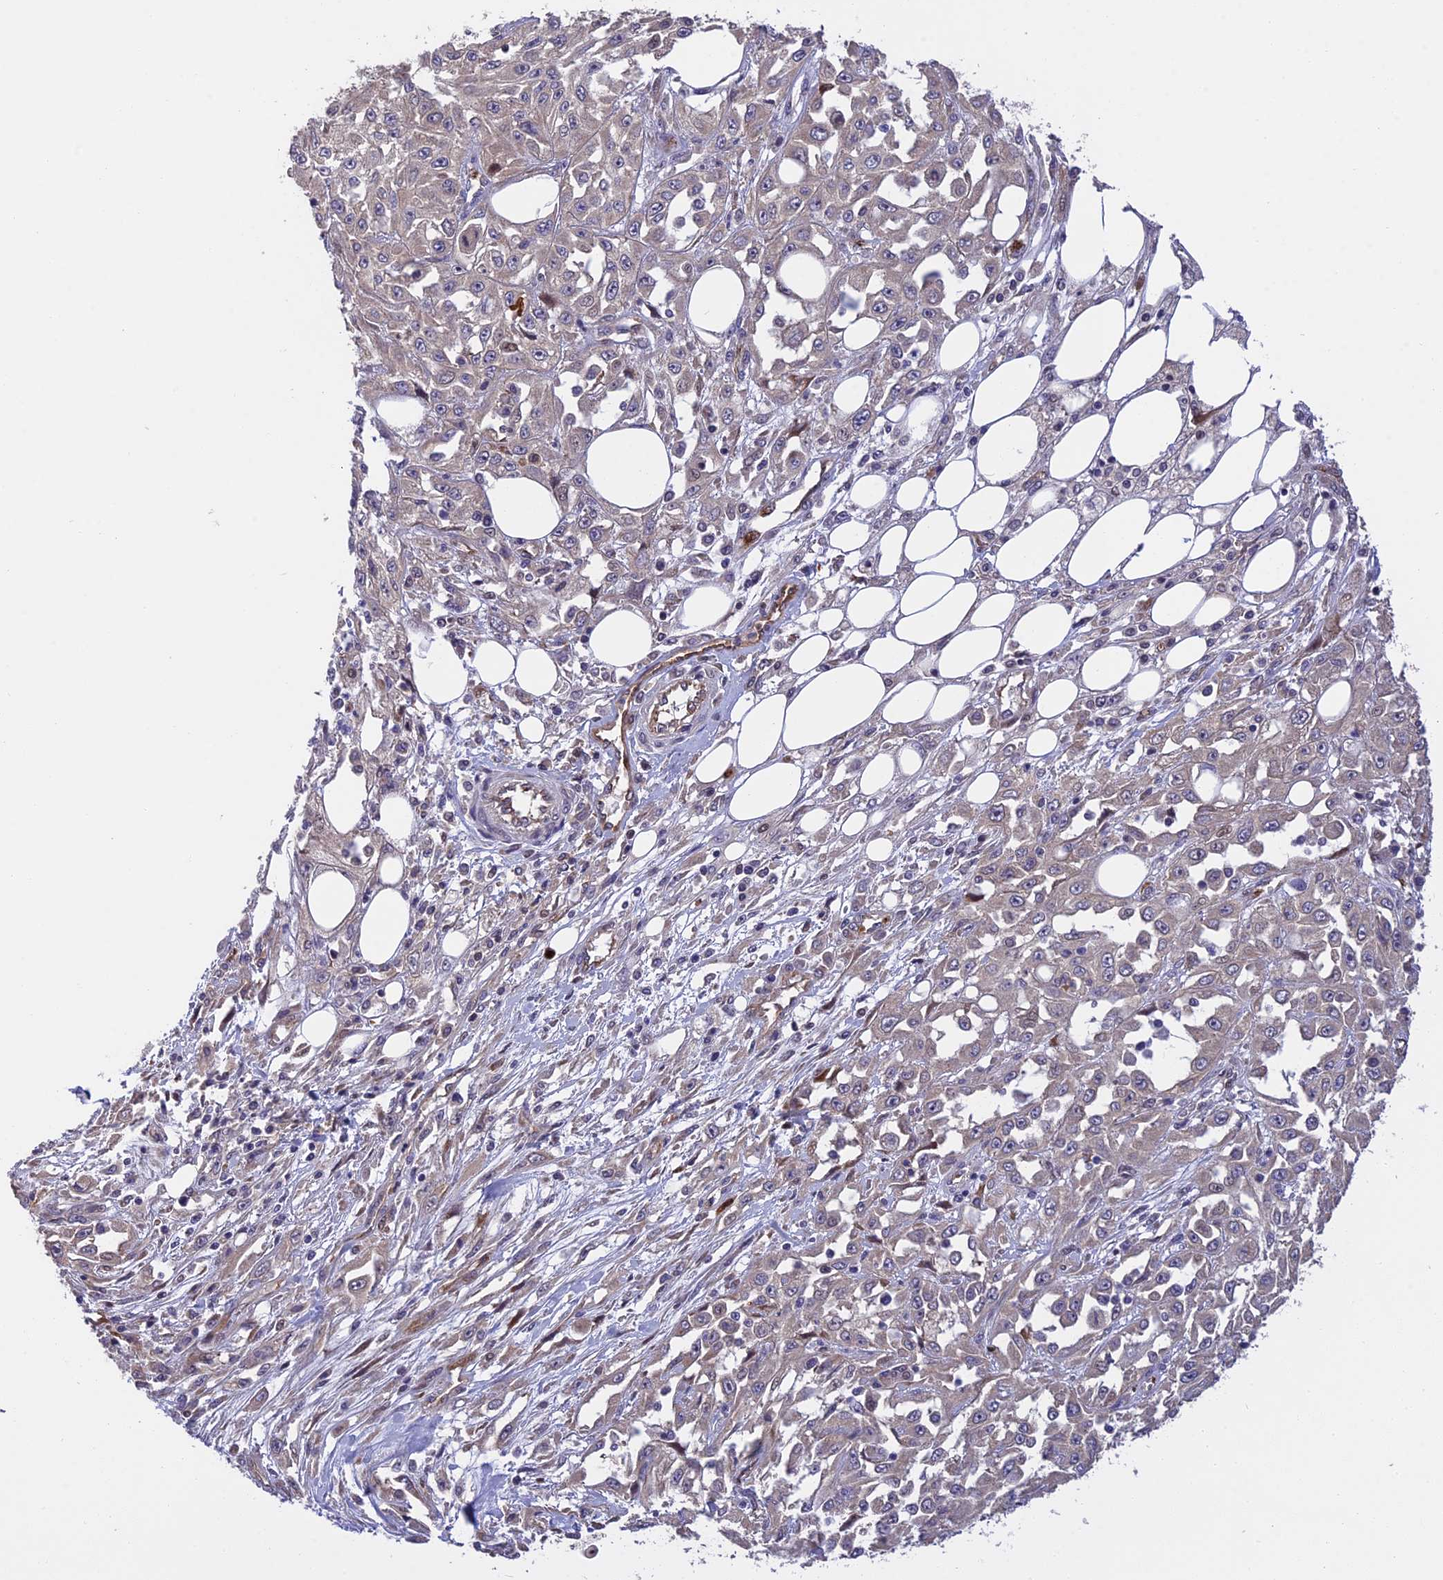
{"staining": {"intensity": "negative", "quantity": "none", "location": "none"}, "tissue": "skin cancer", "cell_type": "Tumor cells", "image_type": "cancer", "snomed": [{"axis": "morphology", "description": "Squamous cell carcinoma, NOS"}, {"axis": "morphology", "description": "Squamous cell carcinoma, metastatic, NOS"}, {"axis": "topography", "description": "Skin"}, {"axis": "topography", "description": "Lymph node"}], "caption": "High magnification brightfield microscopy of skin cancer (squamous cell carcinoma) stained with DAB (3,3'-diaminobenzidine) (brown) and counterstained with hematoxylin (blue): tumor cells show no significant staining.", "gene": "MFSD2A", "patient": {"sex": "male", "age": 75}}